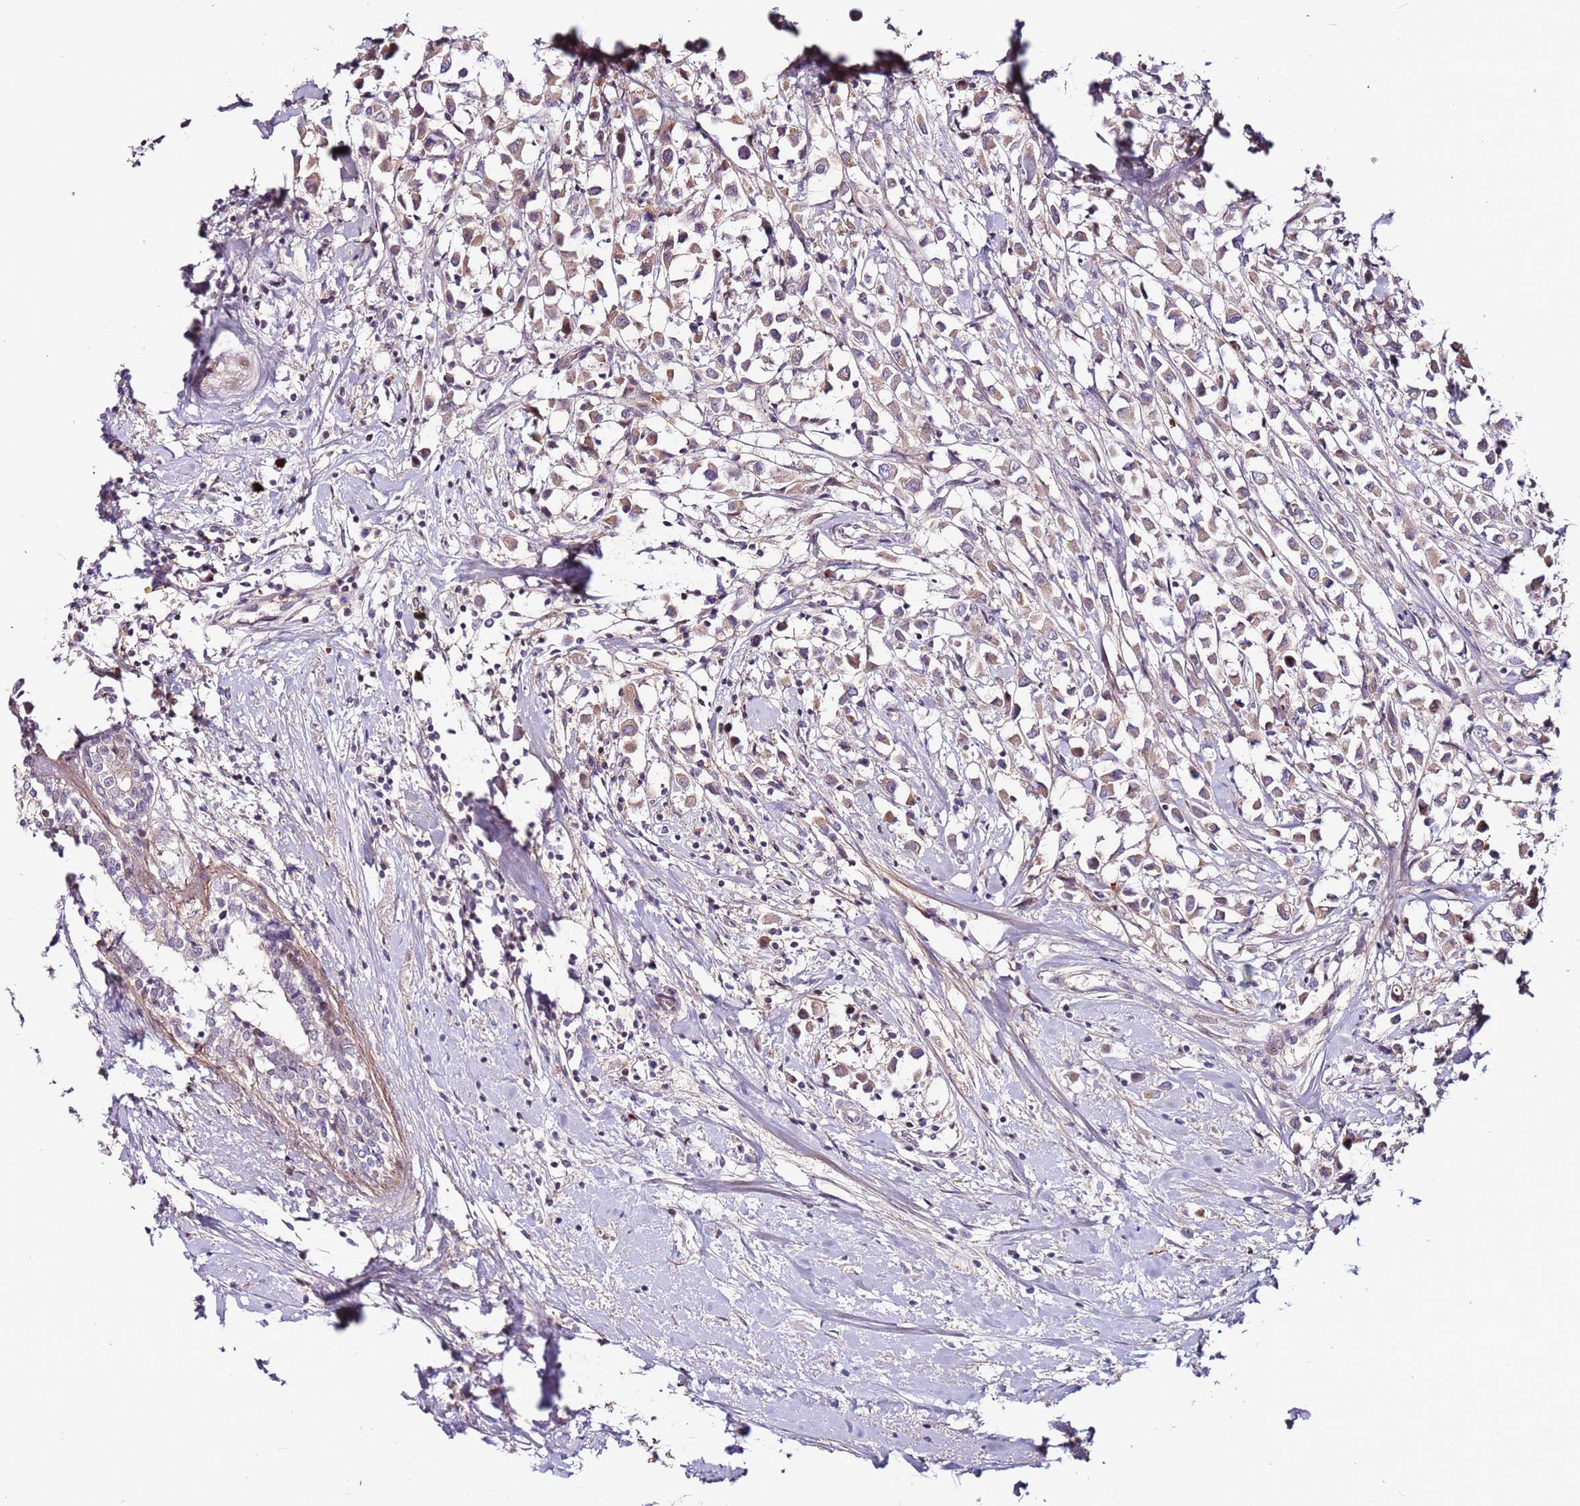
{"staining": {"intensity": "moderate", "quantity": "25%-75%", "location": "cytoplasmic/membranous"}, "tissue": "breast cancer", "cell_type": "Tumor cells", "image_type": "cancer", "snomed": [{"axis": "morphology", "description": "Duct carcinoma"}, {"axis": "topography", "description": "Breast"}], "caption": "Breast cancer tissue exhibits moderate cytoplasmic/membranous expression in about 25%-75% of tumor cells, visualized by immunohistochemistry.", "gene": "MTG2", "patient": {"sex": "female", "age": 61}}